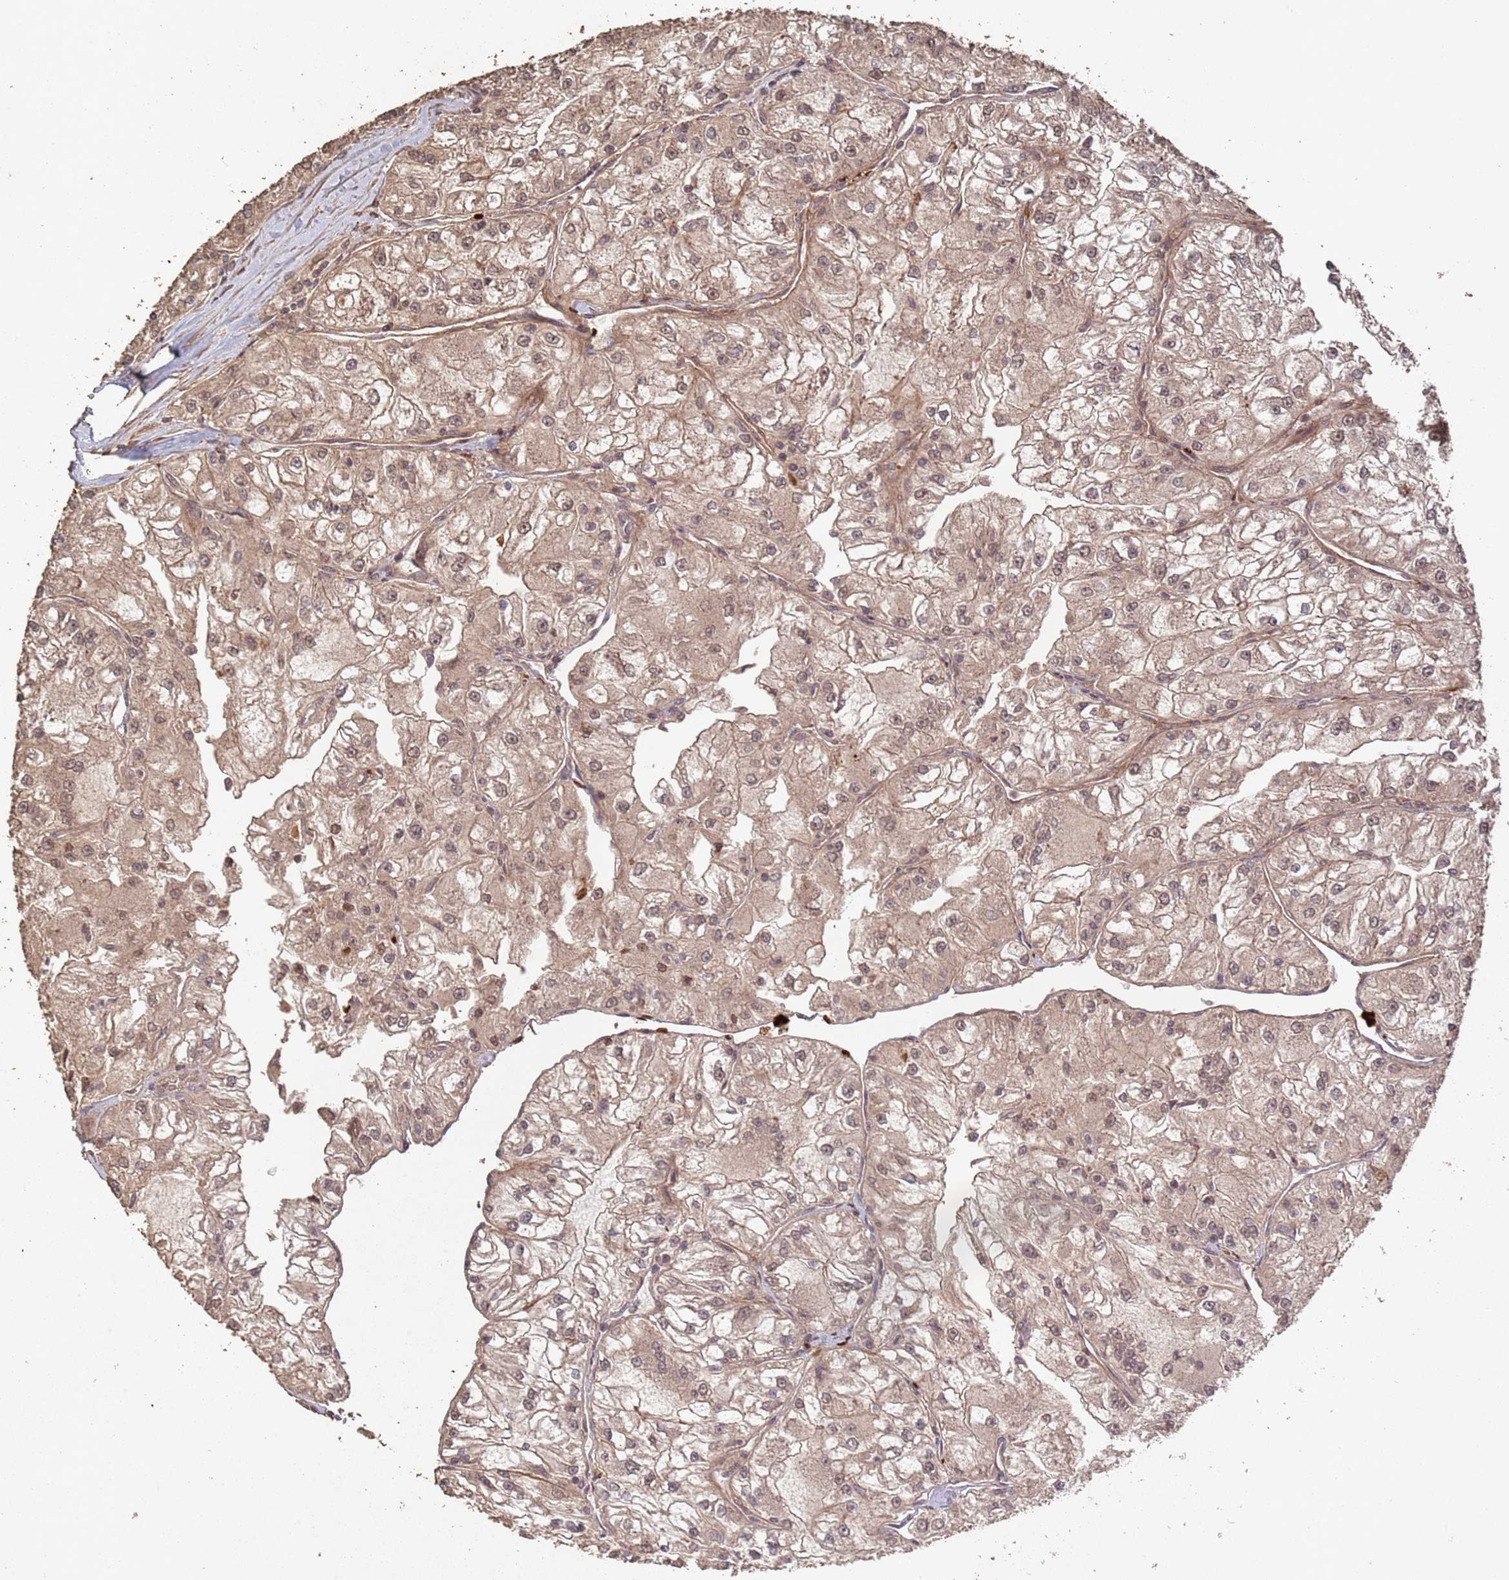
{"staining": {"intensity": "weak", "quantity": ">75%", "location": "cytoplasmic/membranous,nuclear"}, "tissue": "renal cancer", "cell_type": "Tumor cells", "image_type": "cancer", "snomed": [{"axis": "morphology", "description": "Adenocarcinoma, NOS"}, {"axis": "topography", "description": "Kidney"}], "caption": "Immunohistochemistry (IHC) (DAB (3,3'-diaminobenzidine)) staining of renal adenocarcinoma demonstrates weak cytoplasmic/membranous and nuclear protein positivity in about >75% of tumor cells. The protein of interest is stained brown, and the nuclei are stained in blue (DAB (3,3'-diaminobenzidine) IHC with brightfield microscopy, high magnification).", "gene": "FRAT1", "patient": {"sex": "female", "age": 72}}